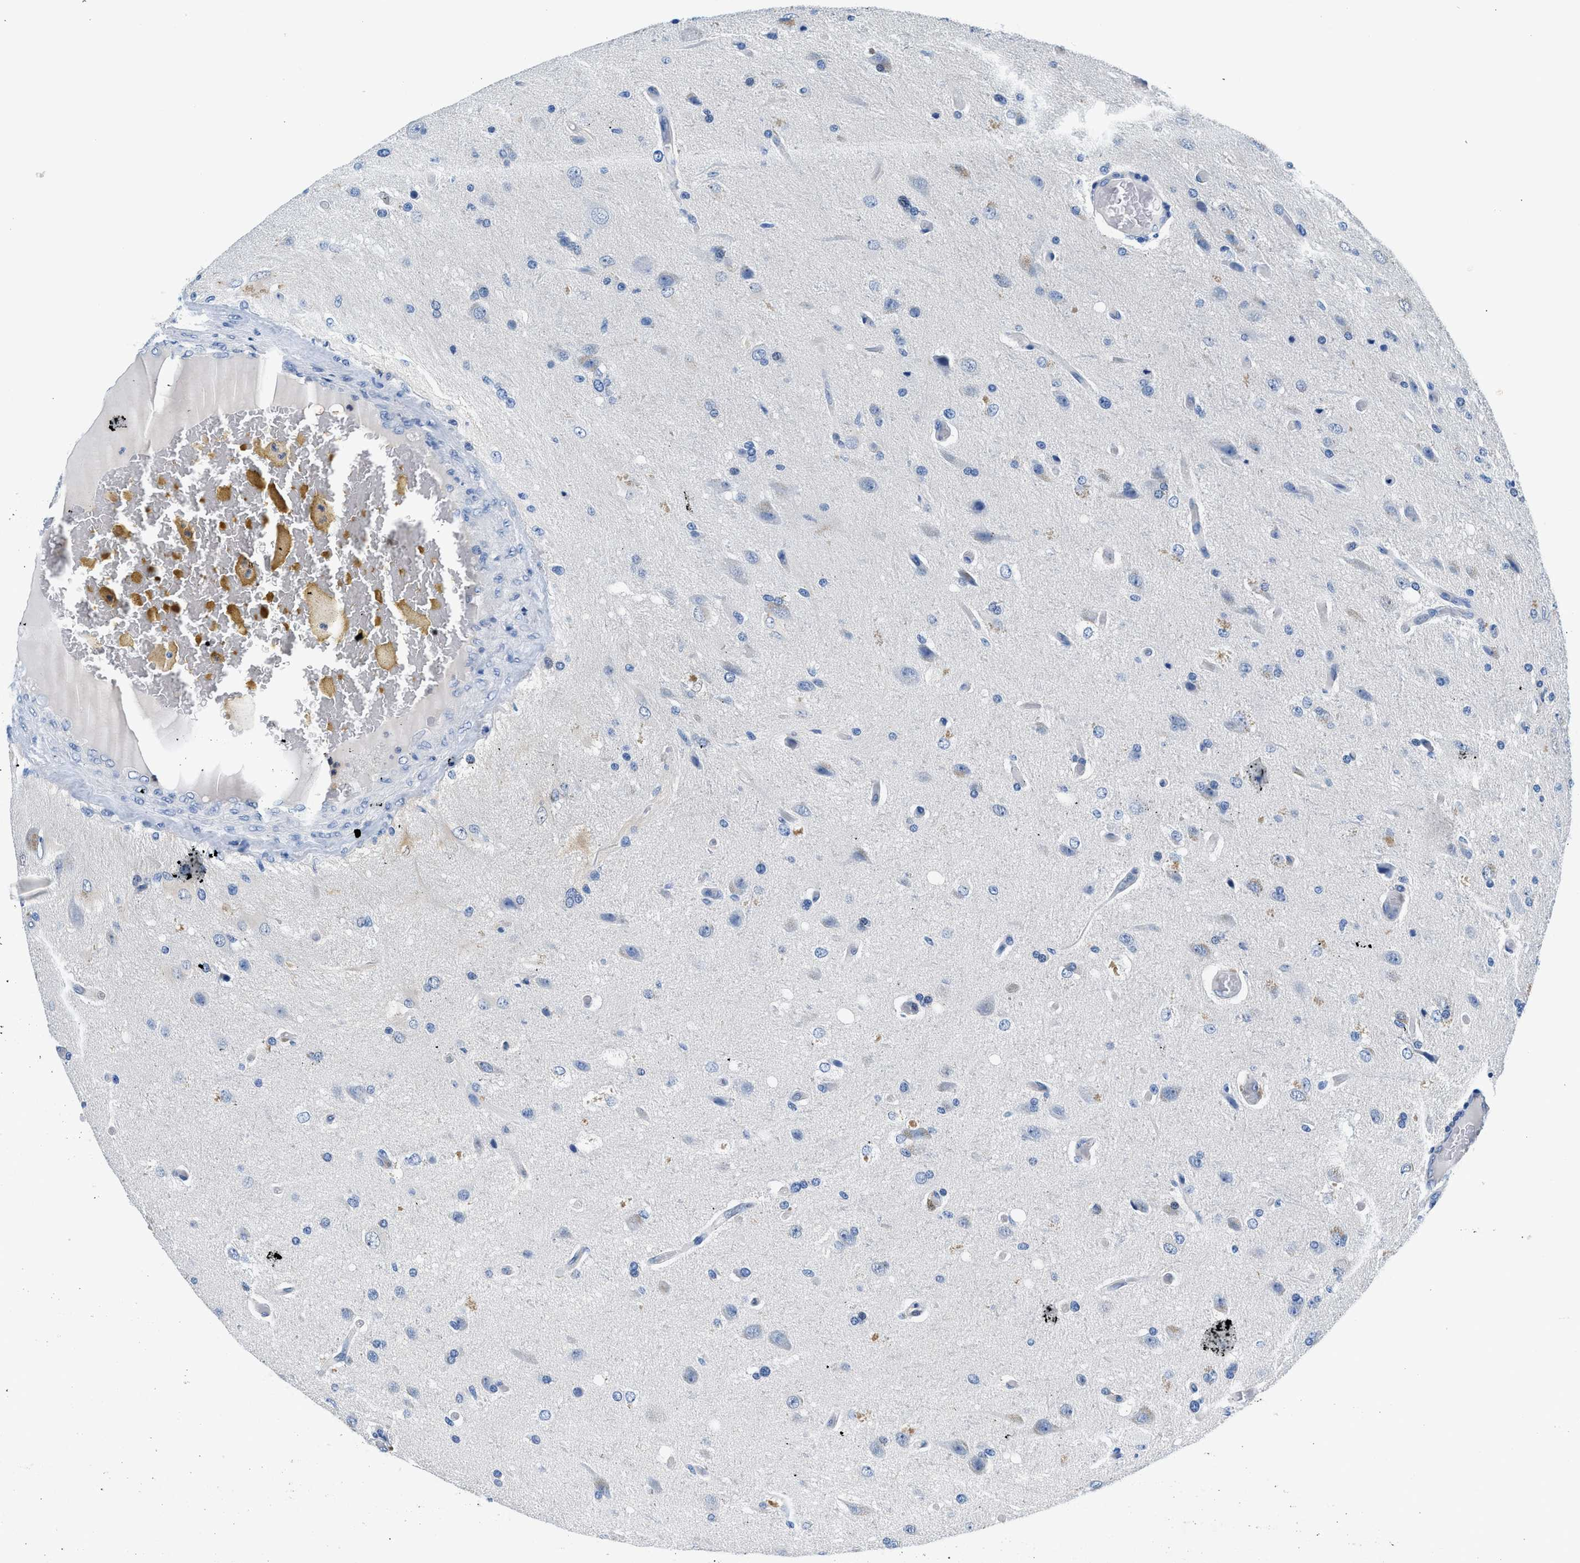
{"staining": {"intensity": "weak", "quantity": "<25%", "location": "cytoplasmic/membranous,nuclear"}, "tissue": "glioma", "cell_type": "Tumor cells", "image_type": "cancer", "snomed": [{"axis": "morphology", "description": "Normal tissue, NOS"}, {"axis": "morphology", "description": "Glioma, malignant, High grade"}, {"axis": "topography", "description": "Cerebral cortex"}], "caption": "Immunohistochemical staining of human high-grade glioma (malignant) displays no significant expression in tumor cells.", "gene": "FADS6", "patient": {"sex": "male", "age": 77}}